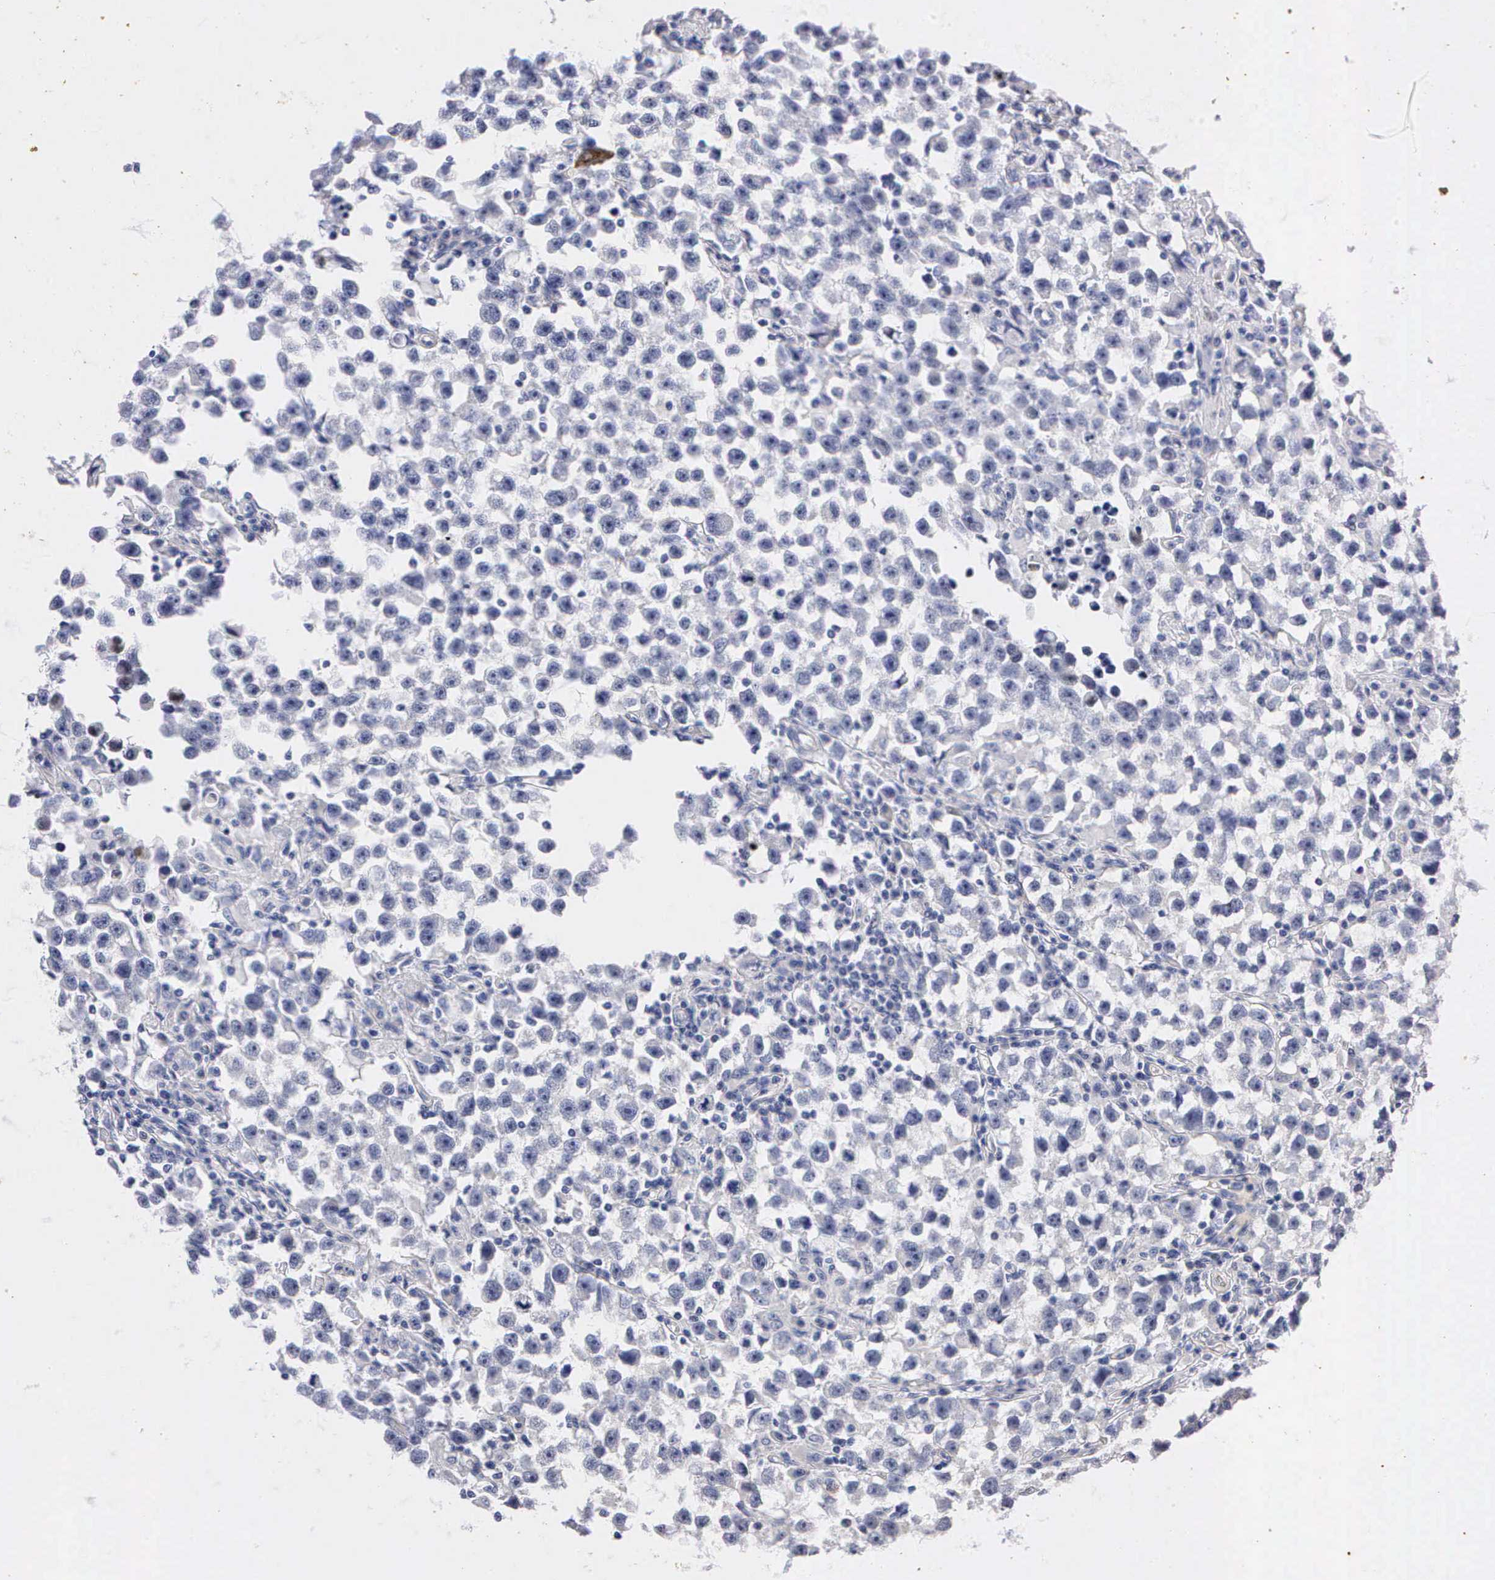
{"staining": {"intensity": "negative", "quantity": "none", "location": "none"}, "tissue": "testis cancer", "cell_type": "Tumor cells", "image_type": "cancer", "snomed": [{"axis": "morphology", "description": "Seminoma, NOS"}, {"axis": "topography", "description": "Testis"}], "caption": "Immunohistochemical staining of seminoma (testis) displays no significant positivity in tumor cells. (DAB immunohistochemistry (IHC), high magnification).", "gene": "PGR", "patient": {"sex": "male", "age": 33}}